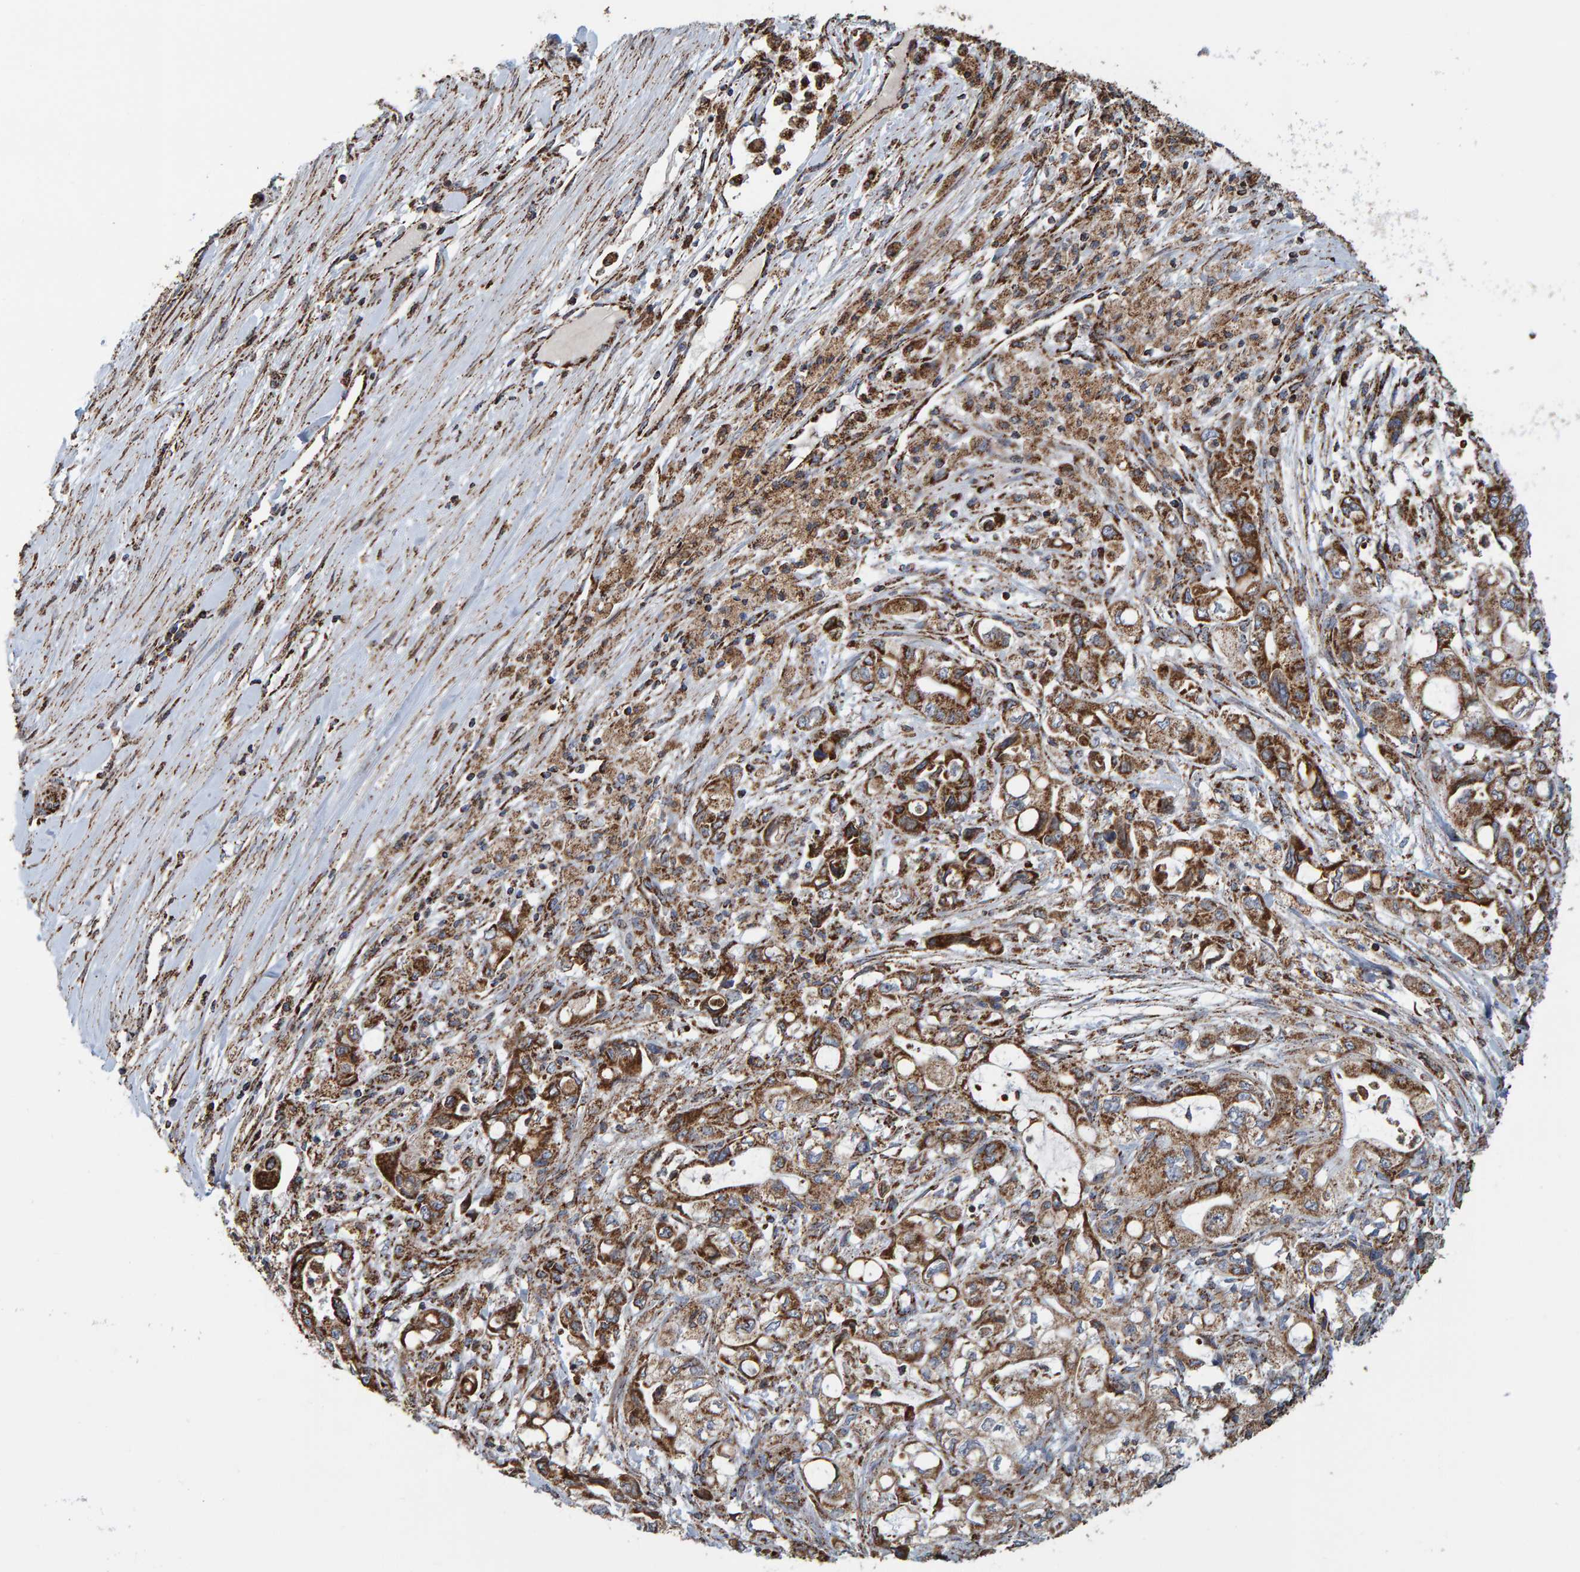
{"staining": {"intensity": "moderate", "quantity": ">75%", "location": "cytoplasmic/membranous"}, "tissue": "pancreatic cancer", "cell_type": "Tumor cells", "image_type": "cancer", "snomed": [{"axis": "morphology", "description": "Adenocarcinoma, NOS"}, {"axis": "topography", "description": "Pancreas"}], "caption": "Protein expression analysis of human pancreatic adenocarcinoma reveals moderate cytoplasmic/membranous staining in approximately >75% of tumor cells. The staining was performed using DAB (3,3'-diaminobenzidine), with brown indicating positive protein expression. Nuclei are stained blue with hematoxylin.", "gene": "MRPL45", "patient": {"sex": "male", "age": 79}}